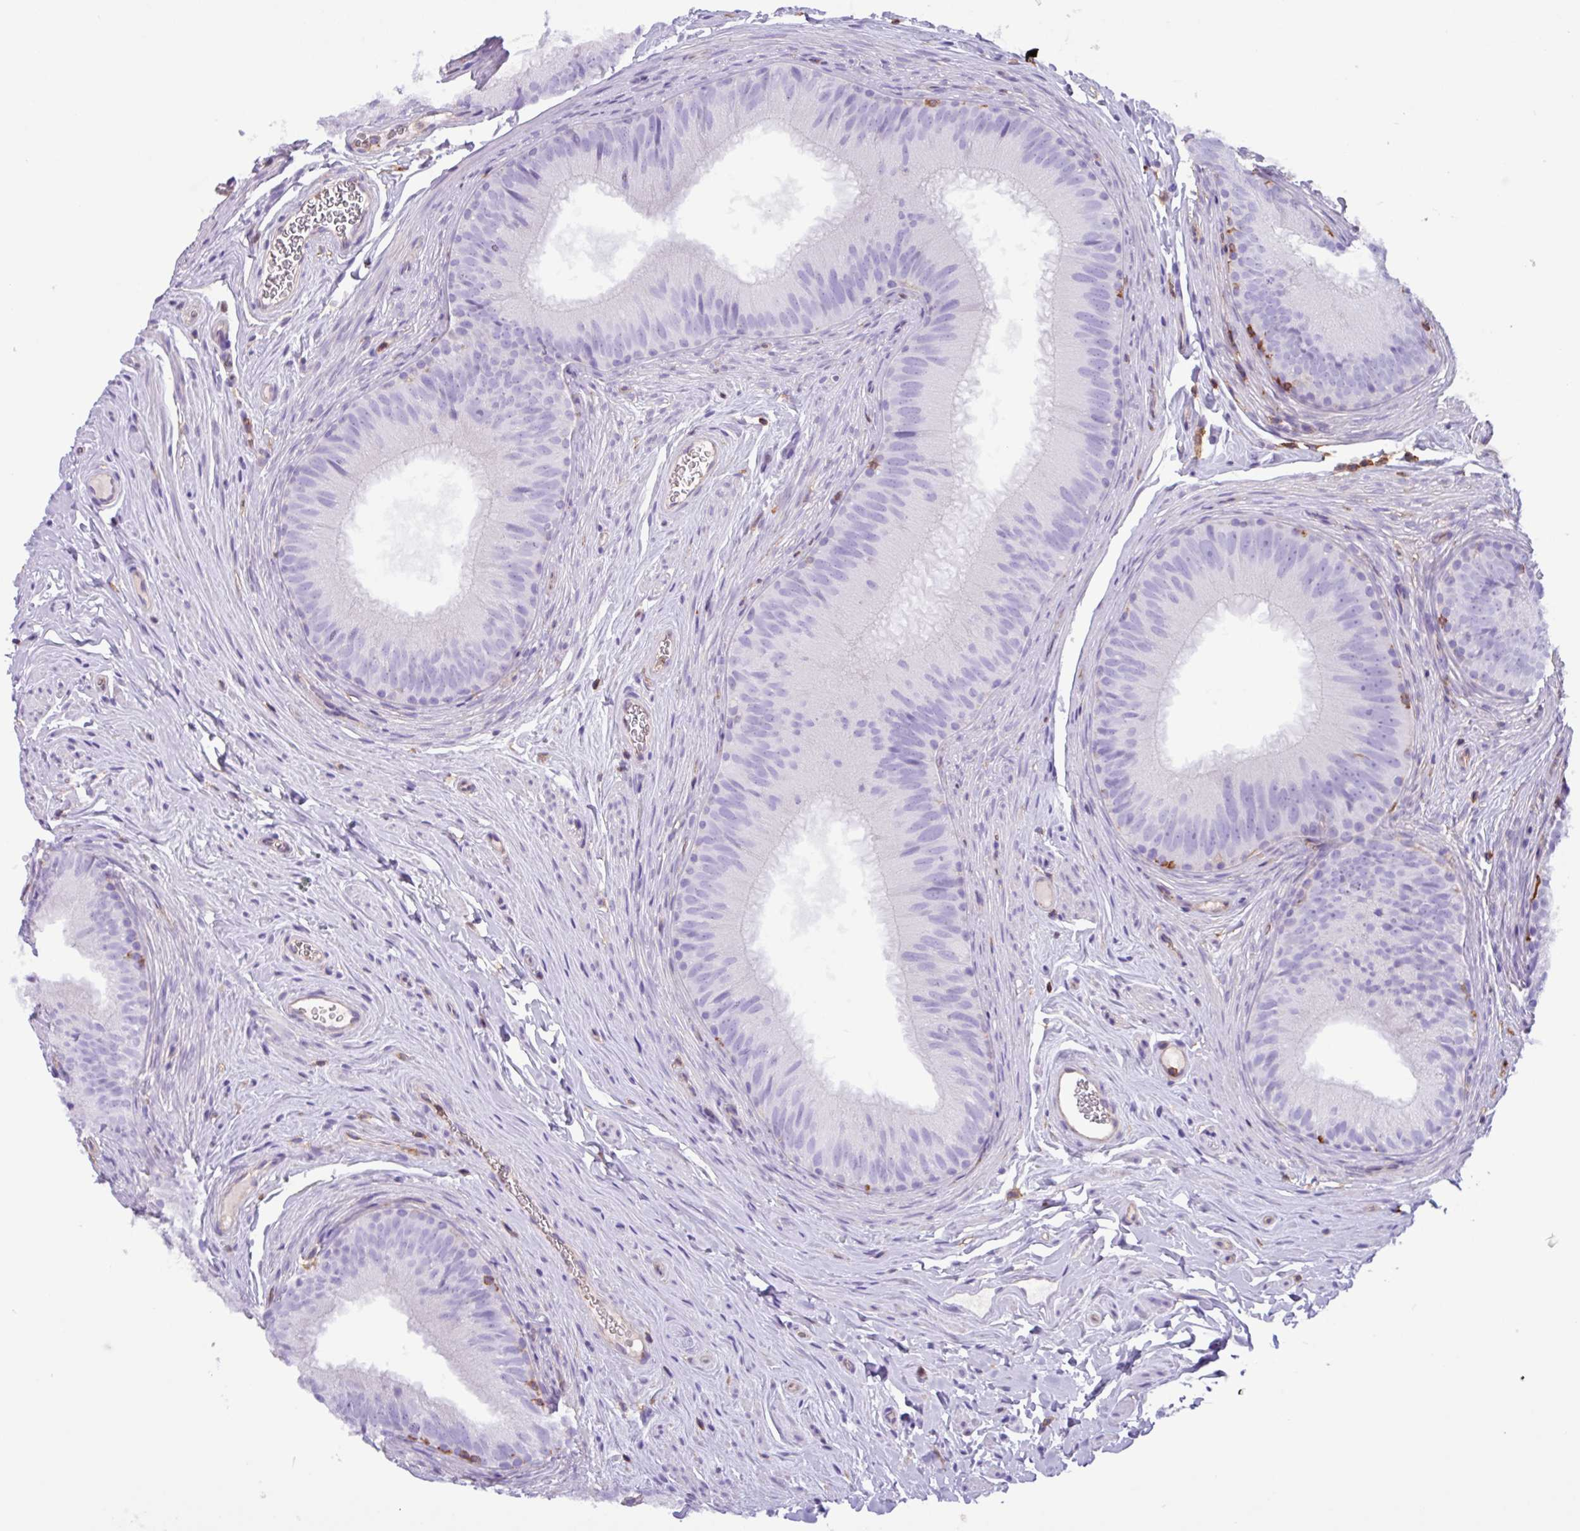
{"staining": {"intensity": "negative", "quantity": "none", "location": "none"}, "tissue": "epididymis", "cell_type": "Glandular cells", "image_type": "normal", "snomed": [{"axis": "morphology", "description": "Normal tissue, NOS"}, {"axis": "topography", "description": "Epididymis, spermatic cord, NOS"}], "caption": "Immunohistochemical staining of unremarkable human epididymis reveals no significant staining in glandular cells. Nuclei are stained in blue.", "gene": "PPP1R18", "patient": {"sex": "male", "age": 25}}